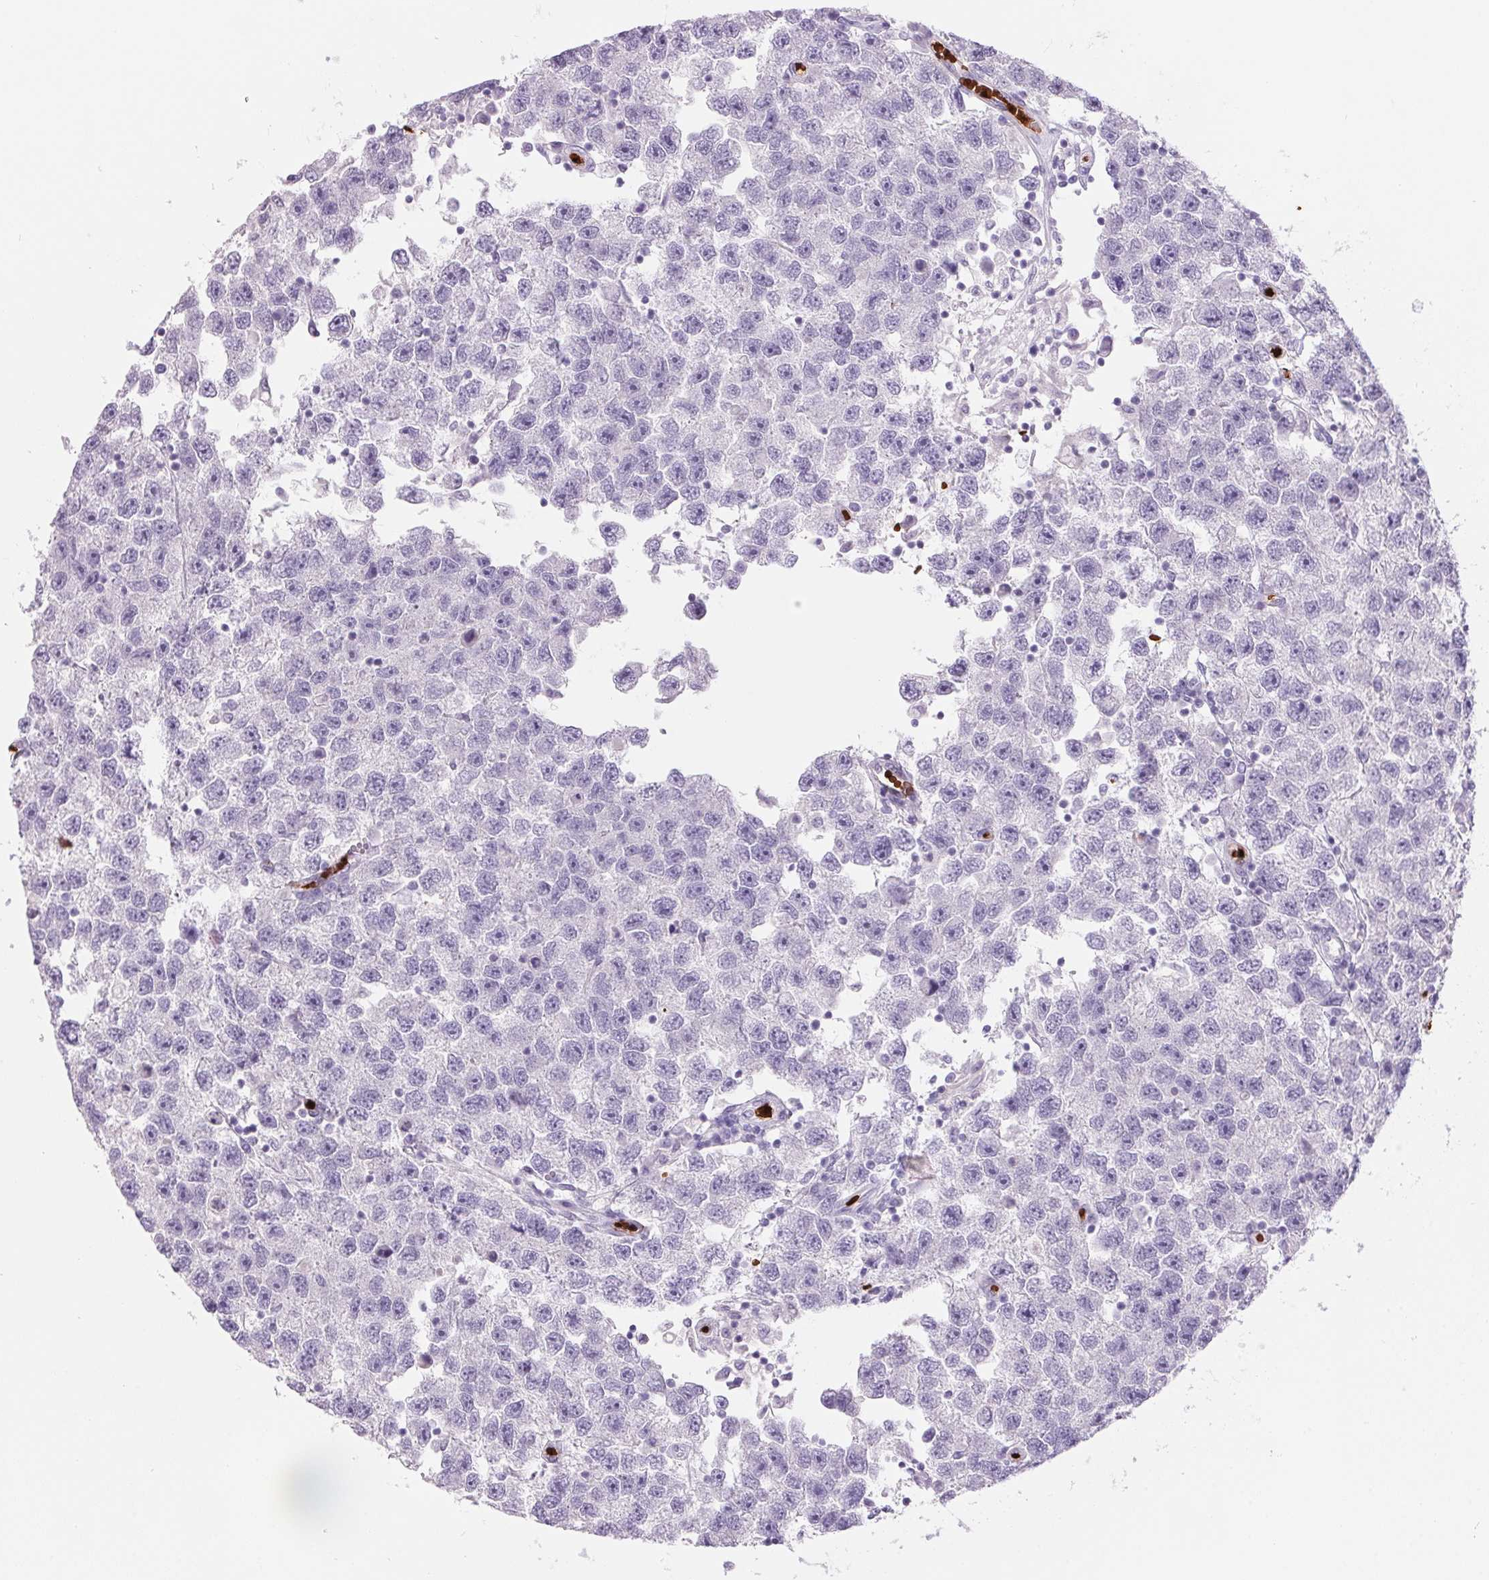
{"staining": {"intensity": "negative", "quantity": "none", "location": "none"}, "tissue": "testis cancer", "cell_type": "Tumor cells", "image_type": "cancer", "snomed": [{"axis": "morphology", "description": "Seminoma, NOS"}, {"axis": "topography", "description": "Testis"}], "caption": "This is a photomicrograph of immunohistochemistry staining of testis seminoma, which shows no staining in tumor cells. (DAB (3,3'-diaminobenzidine) immunohistochemistry visualized using brightfield microscopy, high magnification).", "gene": "HBQ1", "patient": {"sex": "male", "age": 26}}